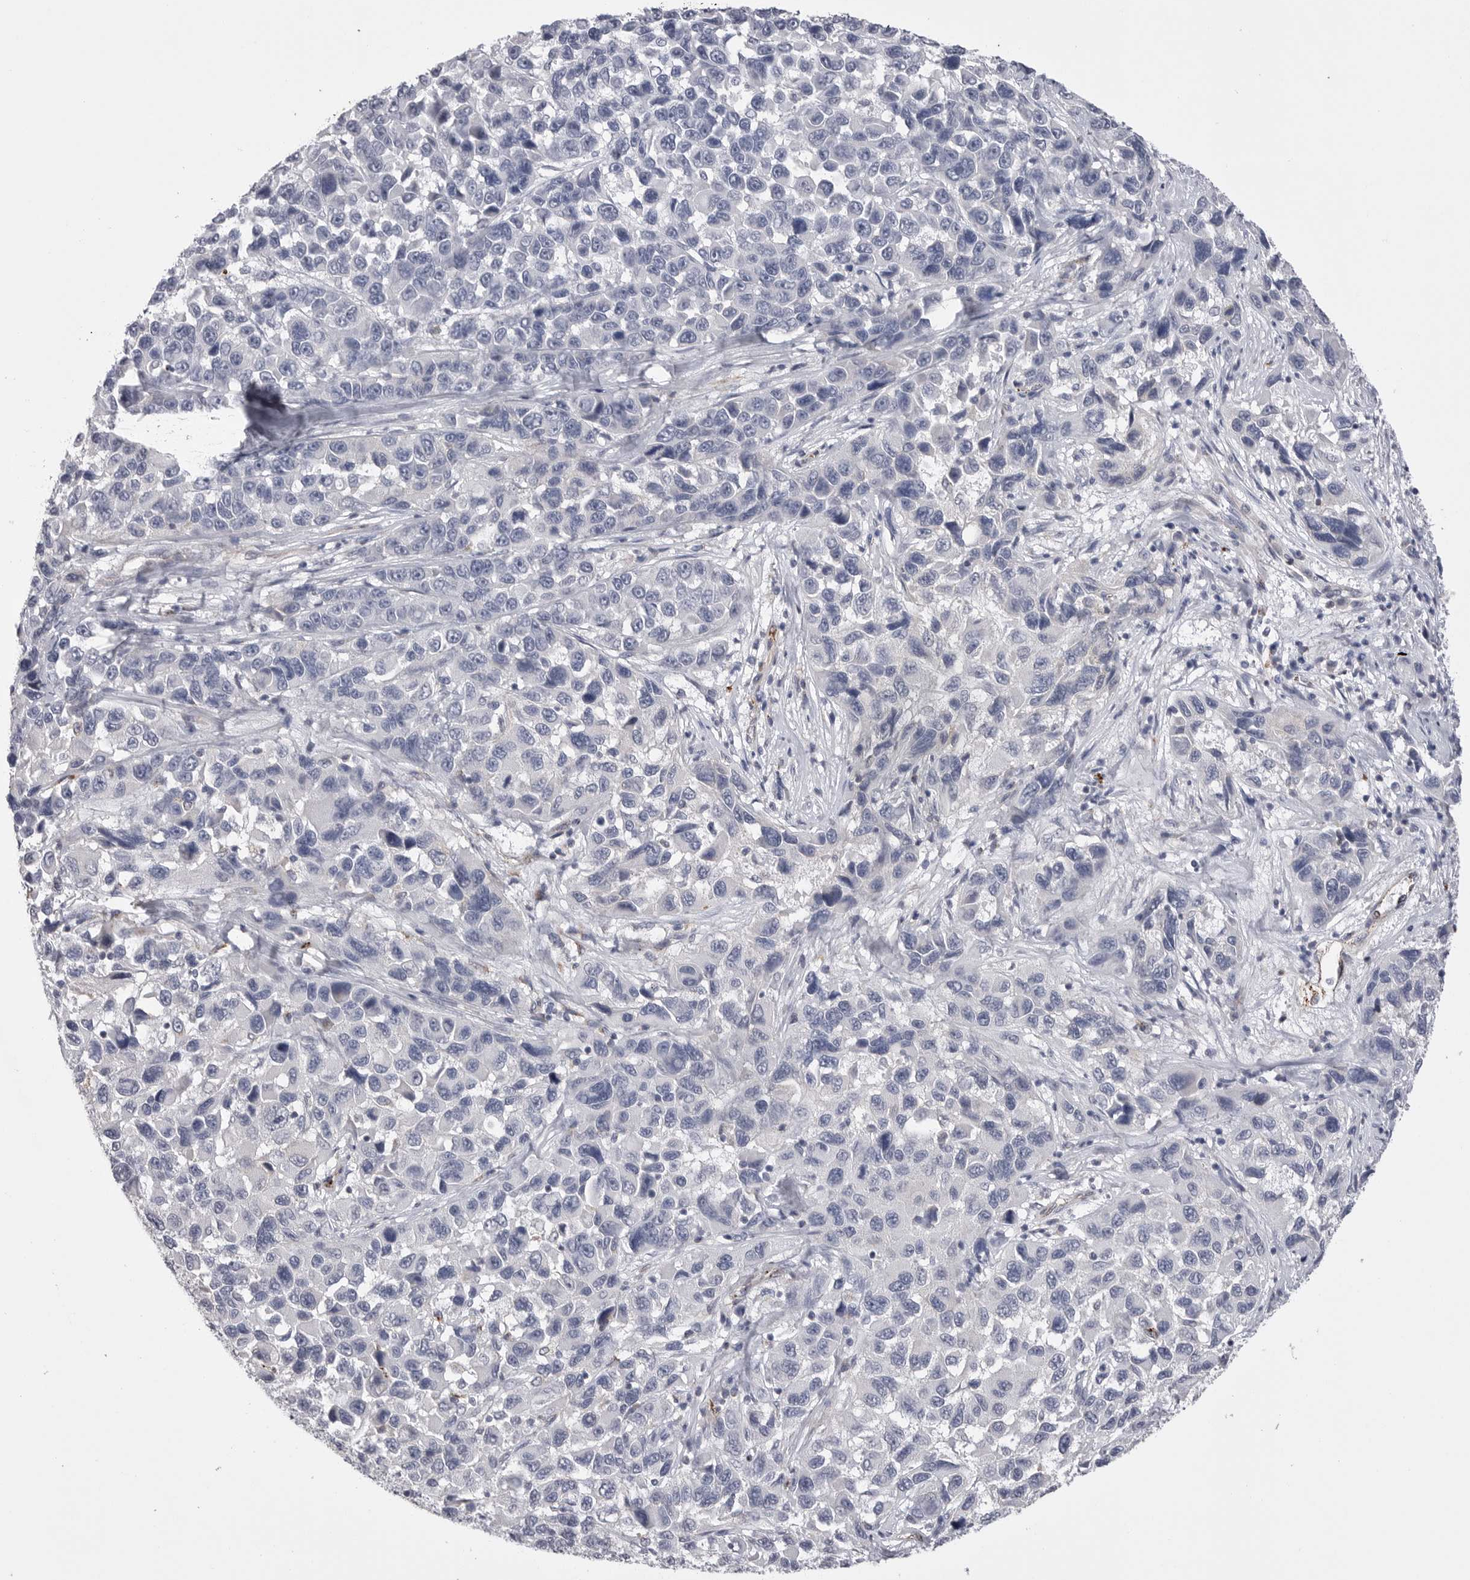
{"staining": {"intensity": "negative", "quantity": "none", "location": "none"}, "tissue": "melanoma", "cell_type": "Tumor cells", "image_type": "cancer", "snomed": [{"axis": "morphology", "description": "Malignant melanoma, NOS"}, {"axis": "topography", "description": "Skin"}], "caption": "DAB (3,3'-diaminobenzidine) immunohistochemical staining of melanoma shows no significant expression in tumor cells. (DAB IHC with hematoxylin counter stain).", "gene": "PSPN", "patient": {"sex": "male", "age": 53}}